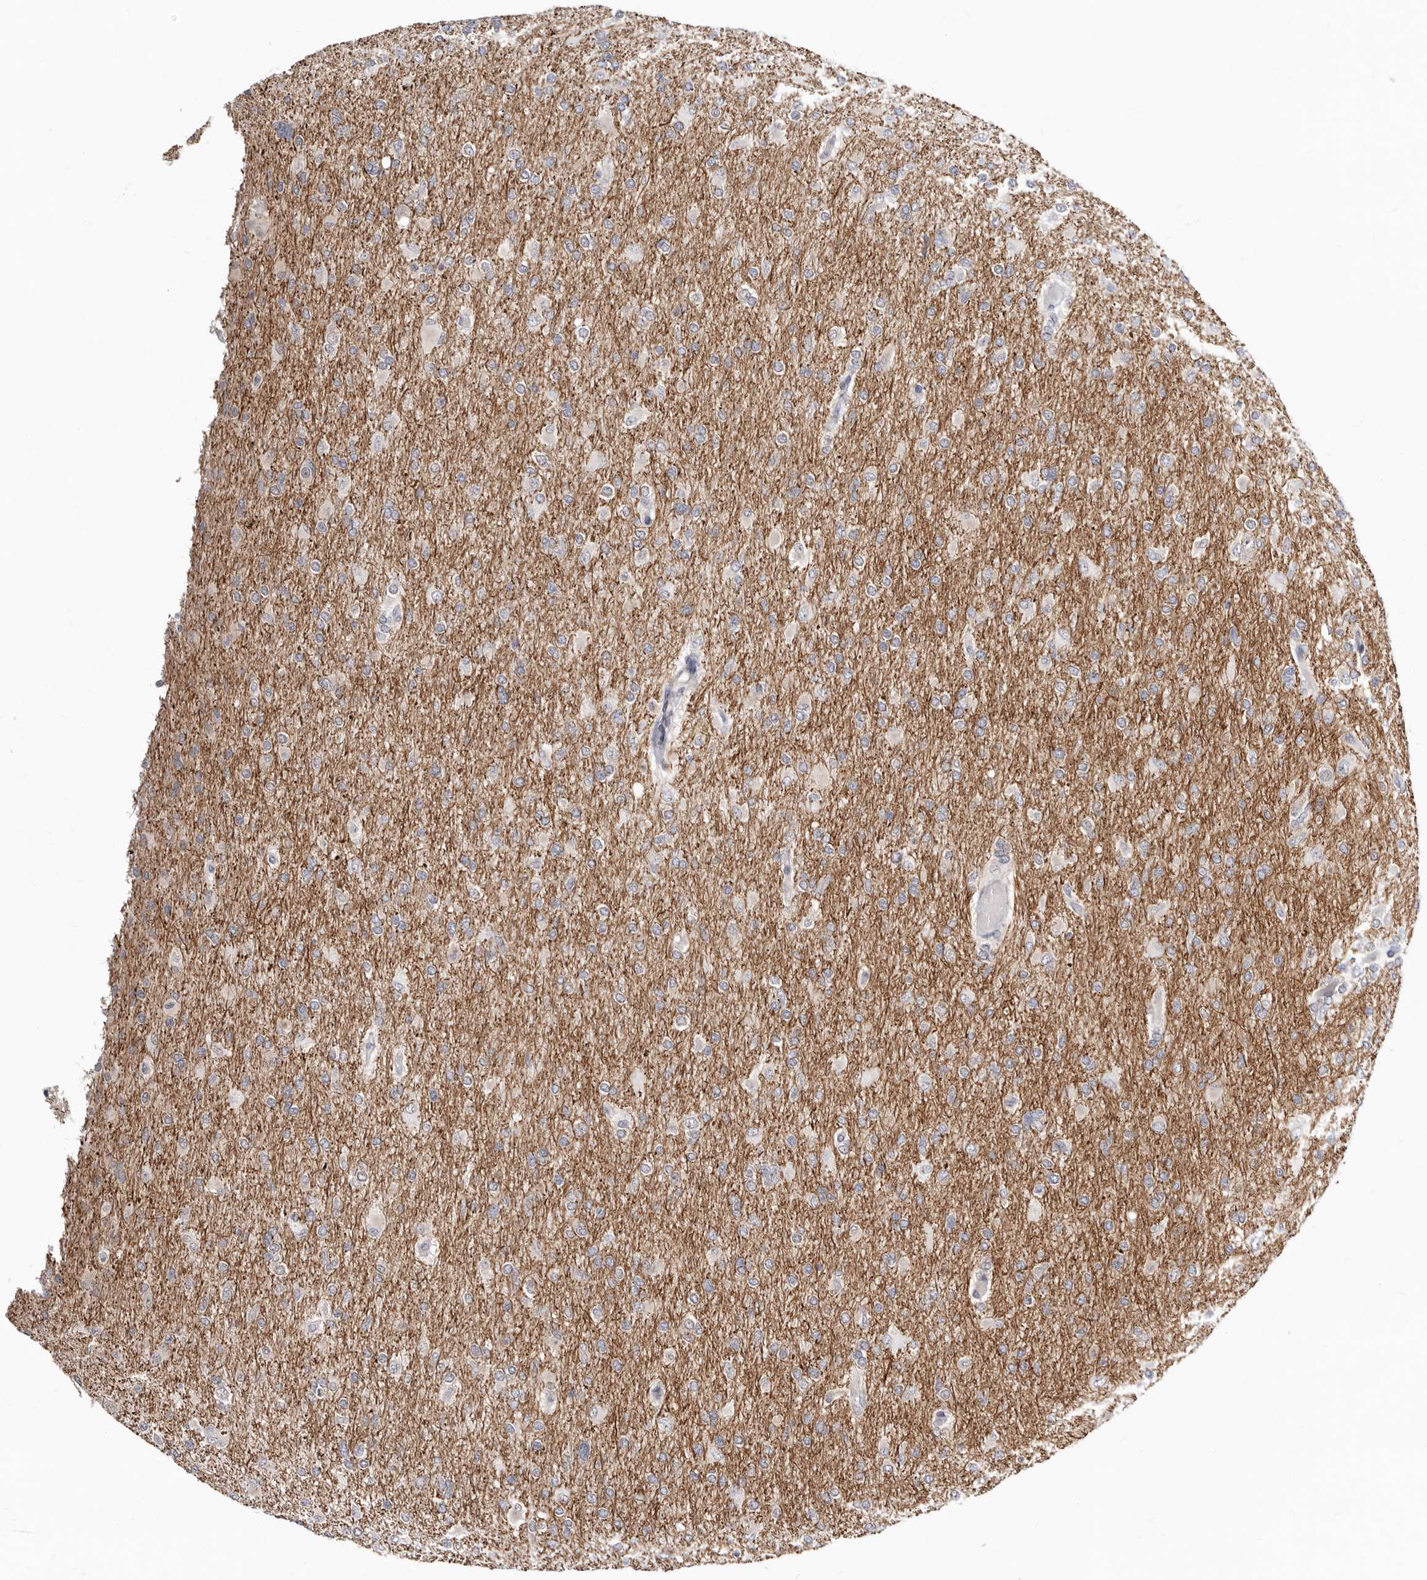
{"staining": {"intensity": "weak", "quantity": "<25%", "location": "cytoplasmic/membranous"}, "tissue": "glioma", "cell_type": "Tumor cells", "image_type": "cancer", "snomed": [{"axis": "morphology", "description": "Glioma, malignant, High grade"}, {"axis": "topography", "description": "Cerebral cortex"}], "caption": "Tumor cells show no significant staining in high-grade glioma (malignant).", "gene": "KLHL4", "patient": {"sex": "female", "age": 36}}